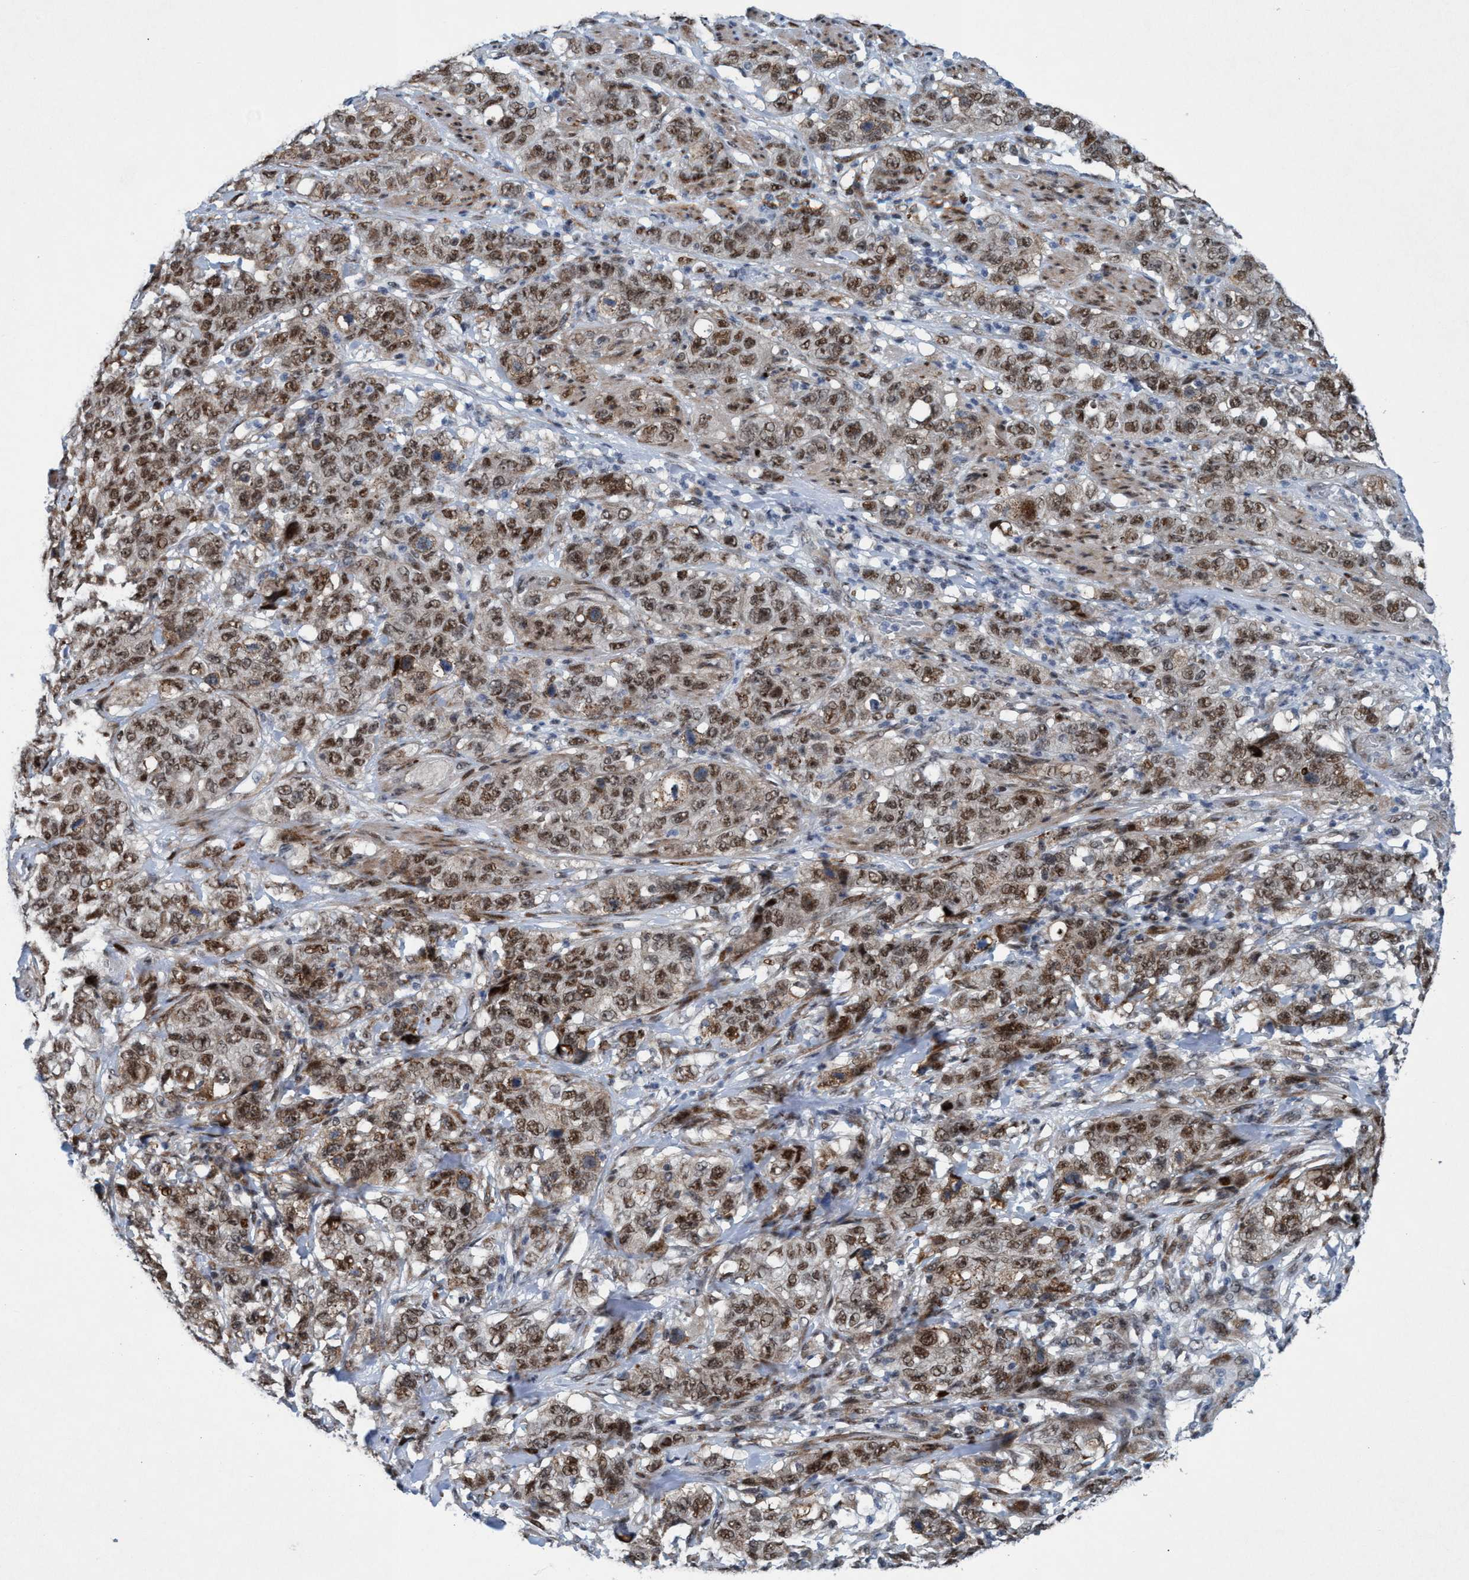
{"staining": {"intensity": "moderate", "quantity": ">75%", "location": "nuclear"}, "tissue": "stomach cancer", "cell_type": "Tumor cells", "image_type": "cancer", "snomed": [{"axis": "morphology", "description": "Adenocarcinoma, NOS"}, {"axis": "topography", "description": "Stomach"}], "caption": "IHC staining of stomach cancer, which demonstrates medium levels of moderate nuclear expression in approximately >75% of tumor cells indicating moderate nuclear protein positivity. The staining was performed using DAB (brown) for protein detection and nuclei were counterstained in hematoxylin (blue).", "gene": "CWC27", "patient": {"sex": "male", "age": 48}}